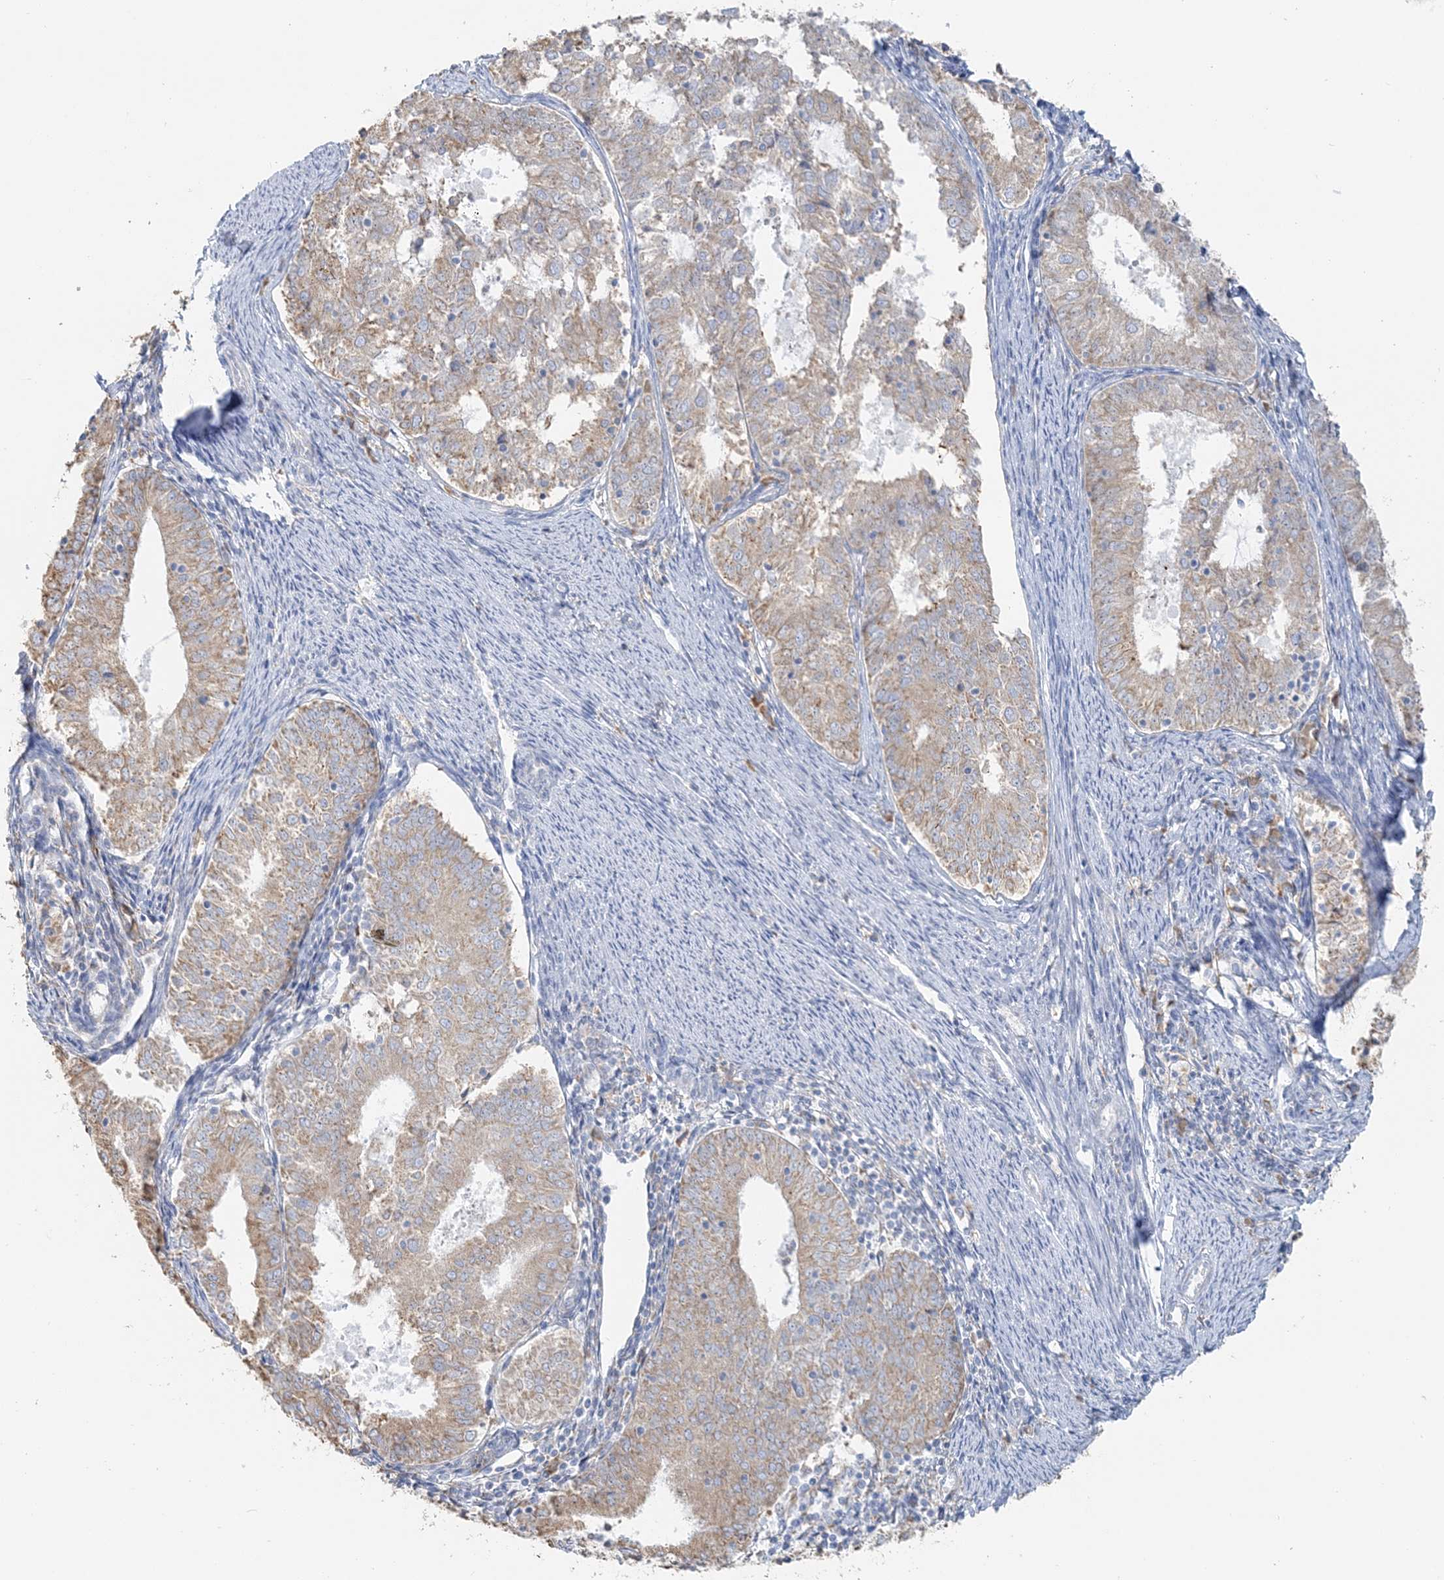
{"staining": {"intensity": "weak", "quantity": "25%-75%", "location": "cytoplasmic/membranous"}, "tissue": "endometrial cancer", "cell_type": "Tumor cells", "image_type": "cancer", "snomed": [{"axis": "morphology", "description": "Adenocarcinoma, NOS"}, {"axis": "topography", "description": "Endometrium"}], "caption": "Protein expression analysis of human endometrial cancer reveals weak cytoplasmic/membranous staining in approximately 25%-75% of tumor cells.", "gene": "TBC1D5", "patient": {"sex": "female", "age": 57}}